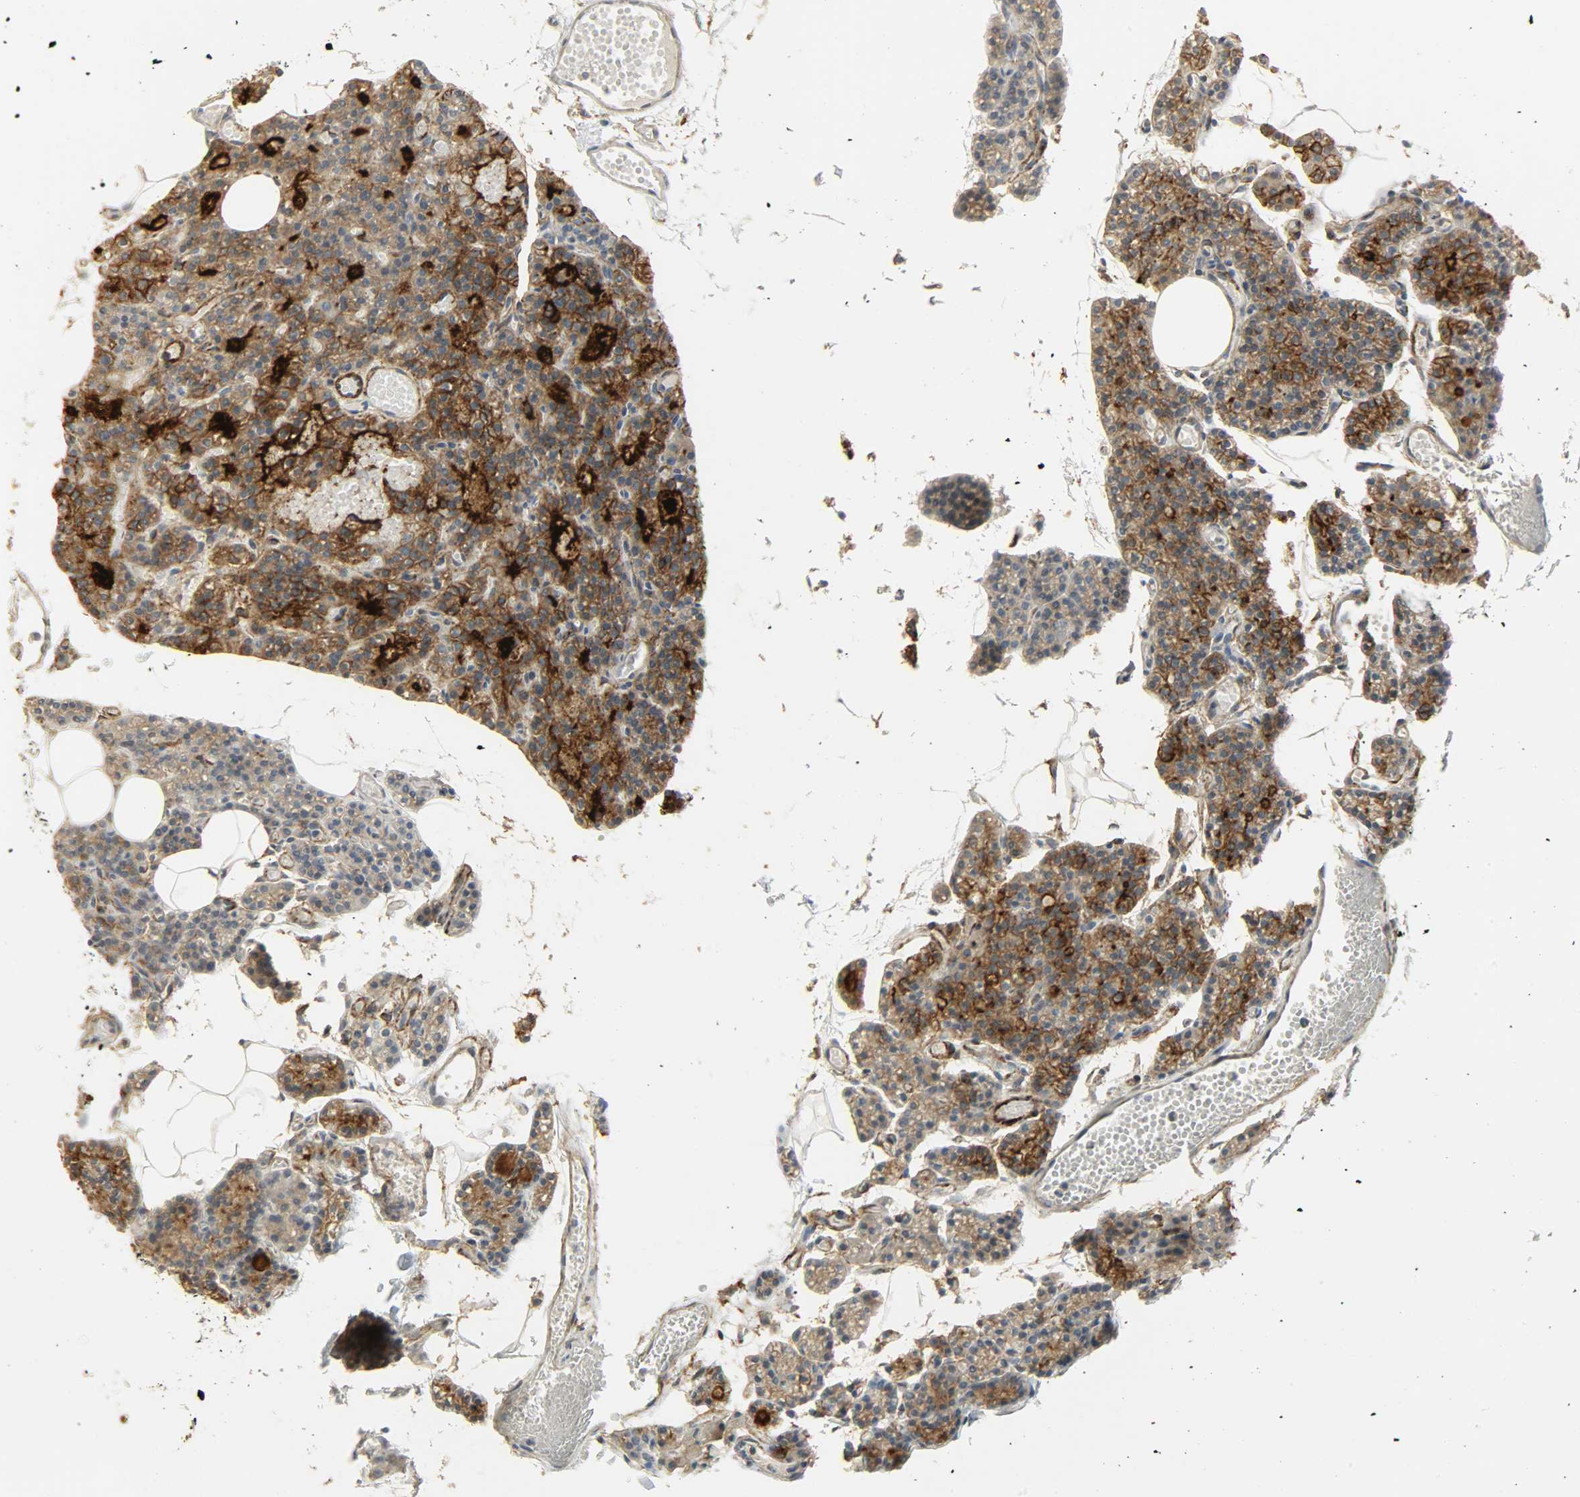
{"staining": {"intensity": "strong", "quantity": ">75%", "location": "cytoplasmic/membranous"}, "tissue": "parathyroid gland", "cell_type": "Glandular cells", "image_type": "normal", "snomed": [{"axis": "morphology", "description": "Normal tissue, NOS"}, {"axis": "topography", "description": "Parathyroid gland"}], "caption": "Protein expression analysis of unremarkable human parathyroid gland reveals strong cytoplasmic/membranous staining in about >75% of glandular cells.", "gene": "ENPEP", "patient": {"sex": "female", "age": 60}}